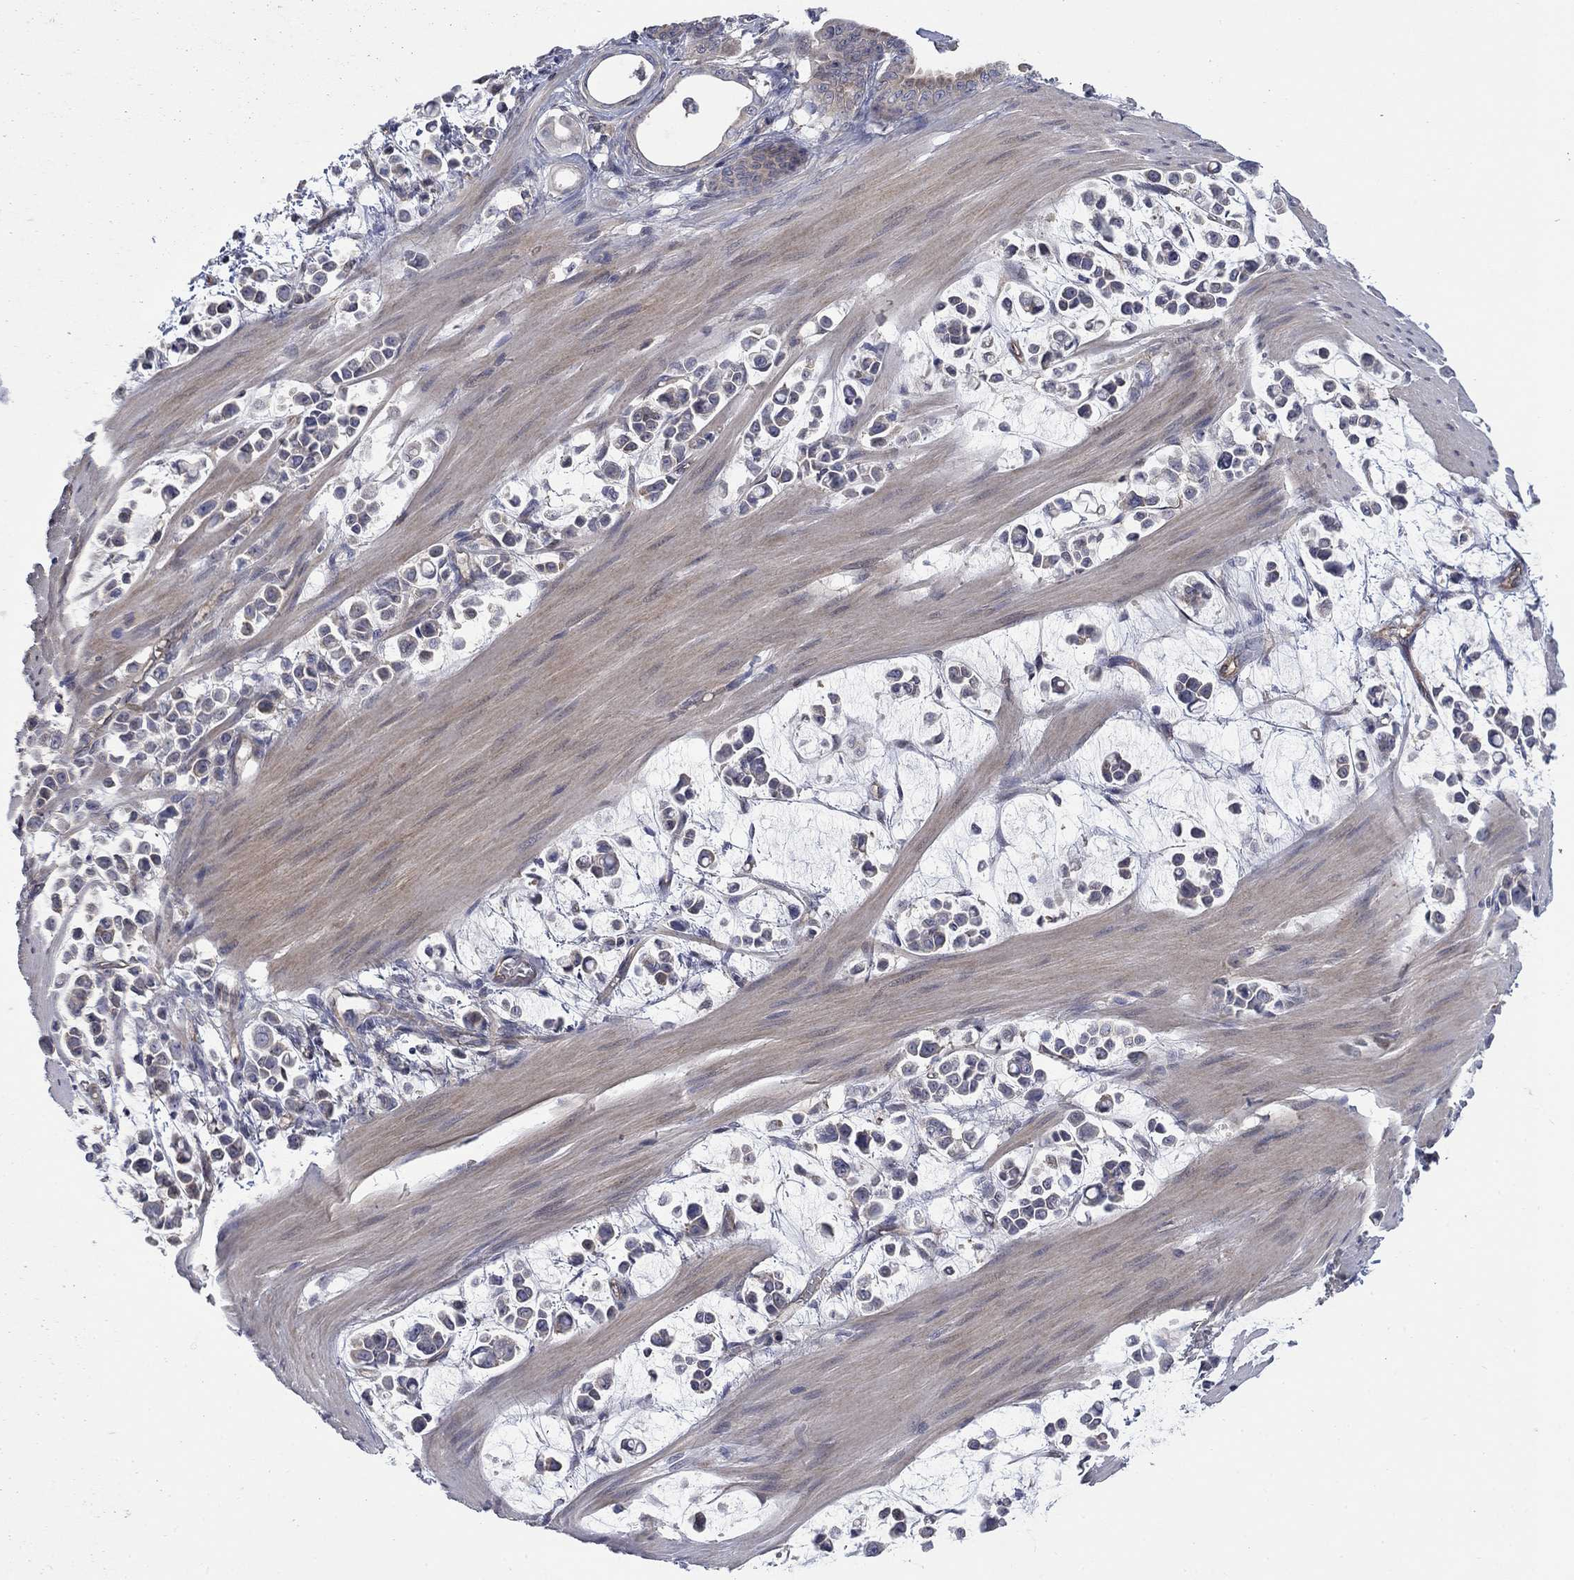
{"staining": {"intensity": "negative", "quantity": "none", "location": "none"}, "tissue": "stomach cancer", "cell_type": "Tumor cells", "image_type": "cancer", "snomed": [{"axis": "morphology", "description": "Adenocarcinoma, NOS"}, {"axis": "topography", "description": "Stomach"}], "caption": "This photomicrograph is of stomach cancer stained with immunohistochemistry to label a protein in brown with the nuclei are counter-stained blue. There is no expression in tumor cells.", "gene": "PDZD2", "patient": {"sex": "male", "age": 82}}